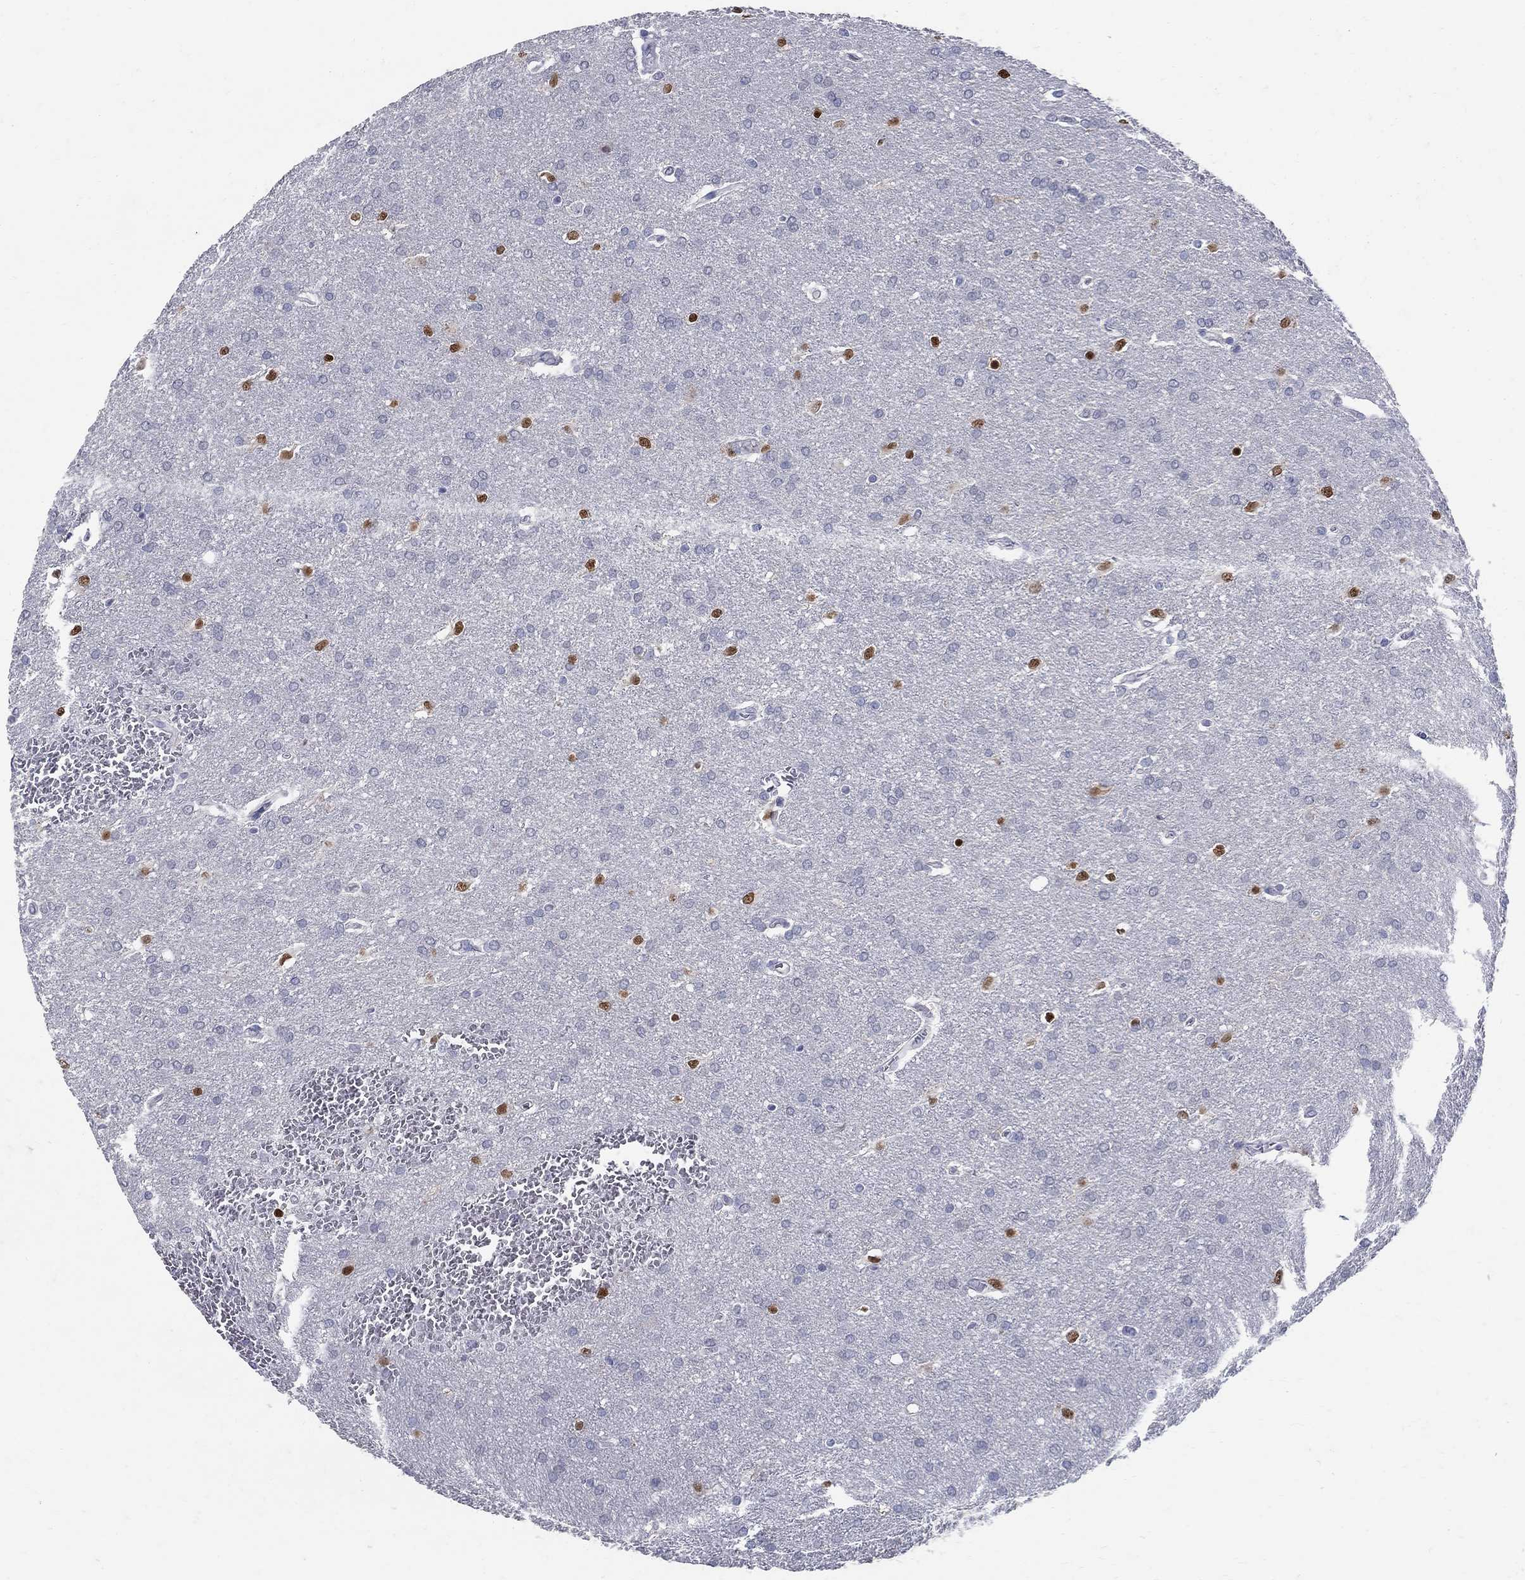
{"staining": {"intensity": "strong", "quantity": "<25%", "location": "nuclear"}, "tissue": "glioma", "cell_type": "Tumor cells", "image_type": "cancer", "snomed": [{"axis": "morphology", "description": "Glioma, malignant, Low grade"}, {"axis": "topography", "description": "Brain"}], "caption": "A brown stain labels strong nuclear staining of a protein in human glioma tumor cells. Immunohistochemistry stains the protein of interest in brown and the nuclei are stained blue.", "gene": "SOX2", "patient": {"sex": "female", "age": 32}}